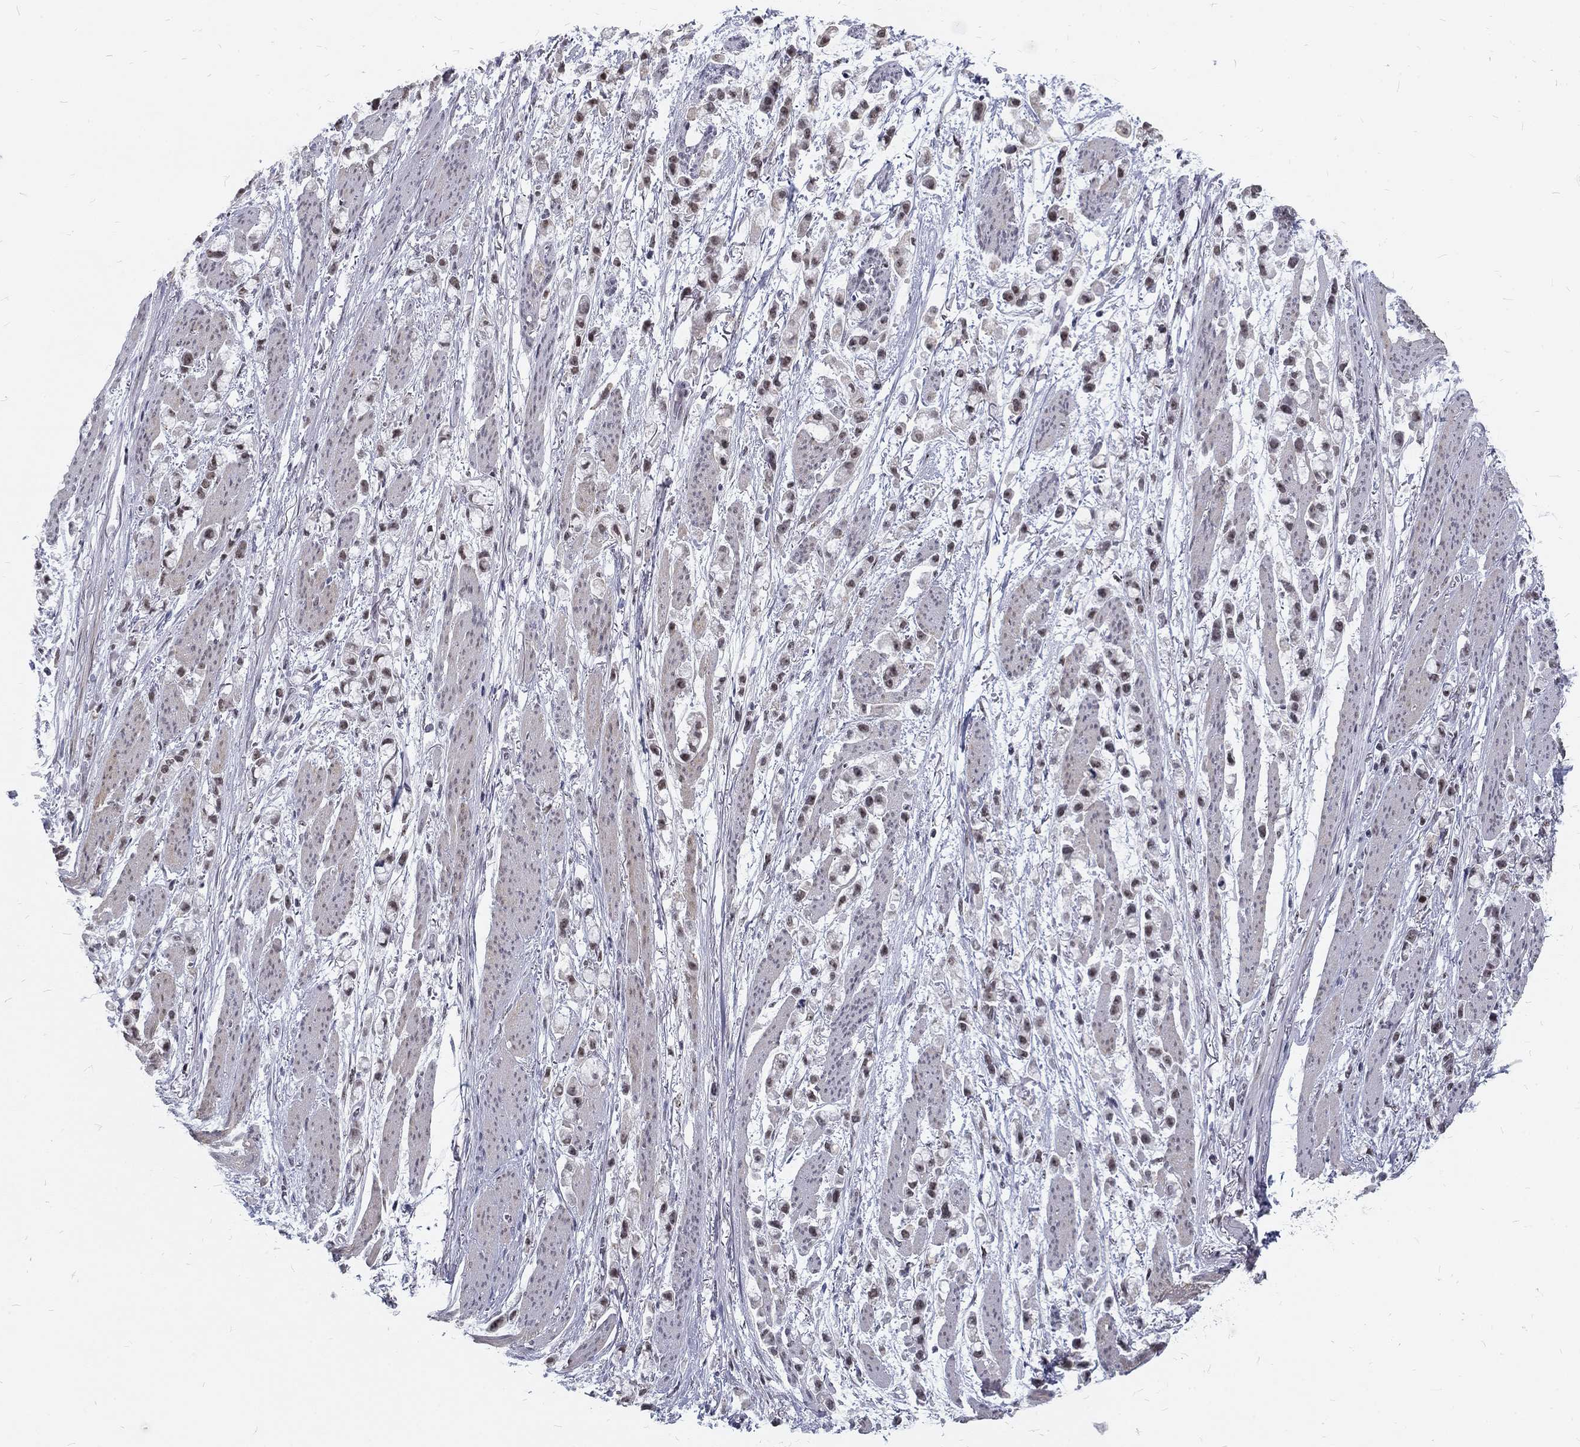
{"staining": {"intensity": "weak", "quantity": "25%-75%", "location": "nuclear"}, "tissue": "stomach cancer", "cell_type": "Tumor cells", "image_type": "cancer", "snomed": [{"axis": "morphology", "description": "Adenocarcinoma, NOS"}, {"axis": "topography", "description": "Stomach"}], "caption": "Immunohistochemistry (IHC) staining of adenocarcinoma (stomach), which exhibits low levels of weak nuclear staining in approximately 25%-75% of tumor cells indicating weak nuclear protein staining. The staining was performed using DAB (3,3'-diaminobenzidine) (brown) for protein detection and nuclei were counterstained in hematoxylin (blue).", "gene": "SNORC", "patient": {"sex": "female", "age": 81}}